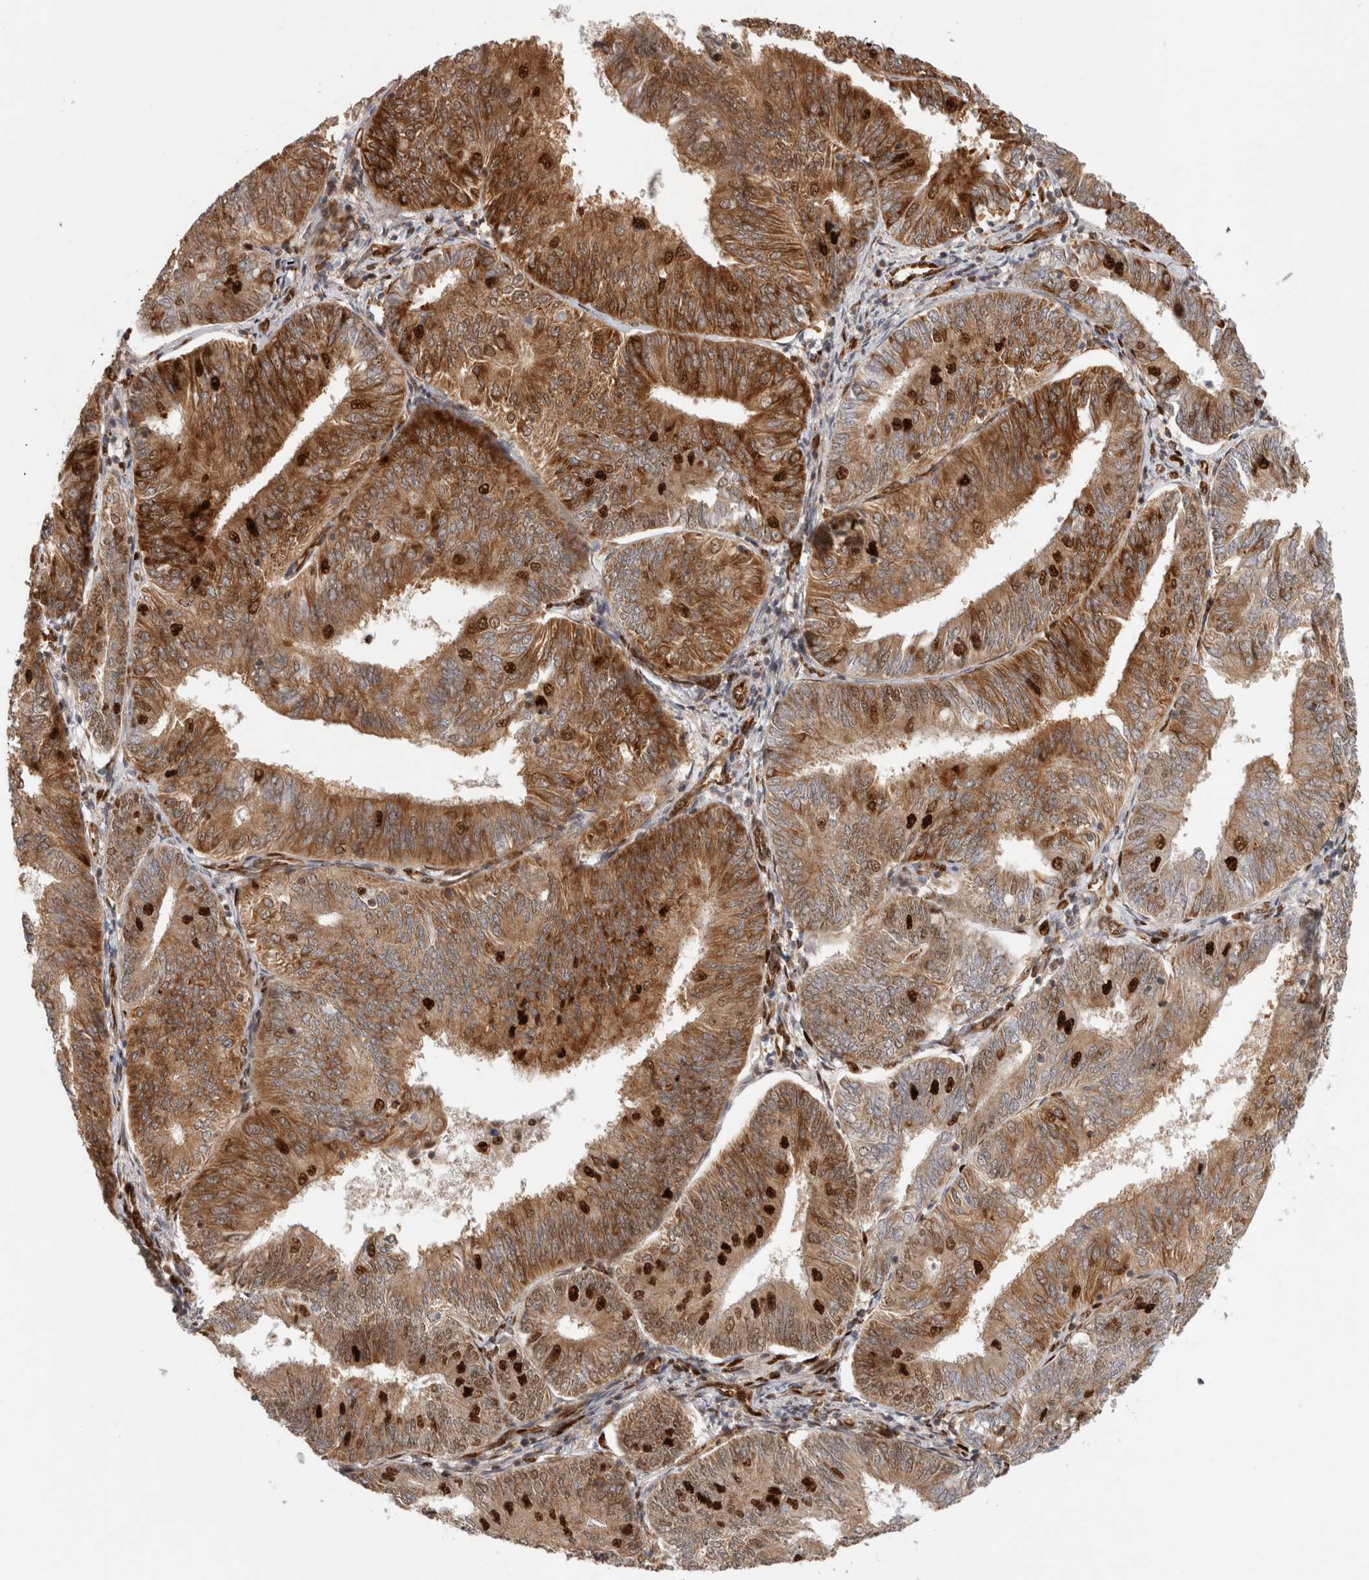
{"staining": {"intensity": "strong", "quantity": ">75%", "location": "cytoplasmic/membranous,nuclear"}, "tissue": "endometrial cancer", "cell_type": "Tumor cells", "image_type": "cancer", "snomed": [{"axis": "morphology", "description": "Adenocarcinoma, NOS"}, {"axis": "topography", "description": "Endometrium"}], "caption": "Protein staining reveals strong cytoplasmic/membranous and nuclear staining in approximately >75% of tumor cells in adenocarcinoma (endometrial).", "gene": "TCF4", "patient": {"sex": "female", "age": 58}}